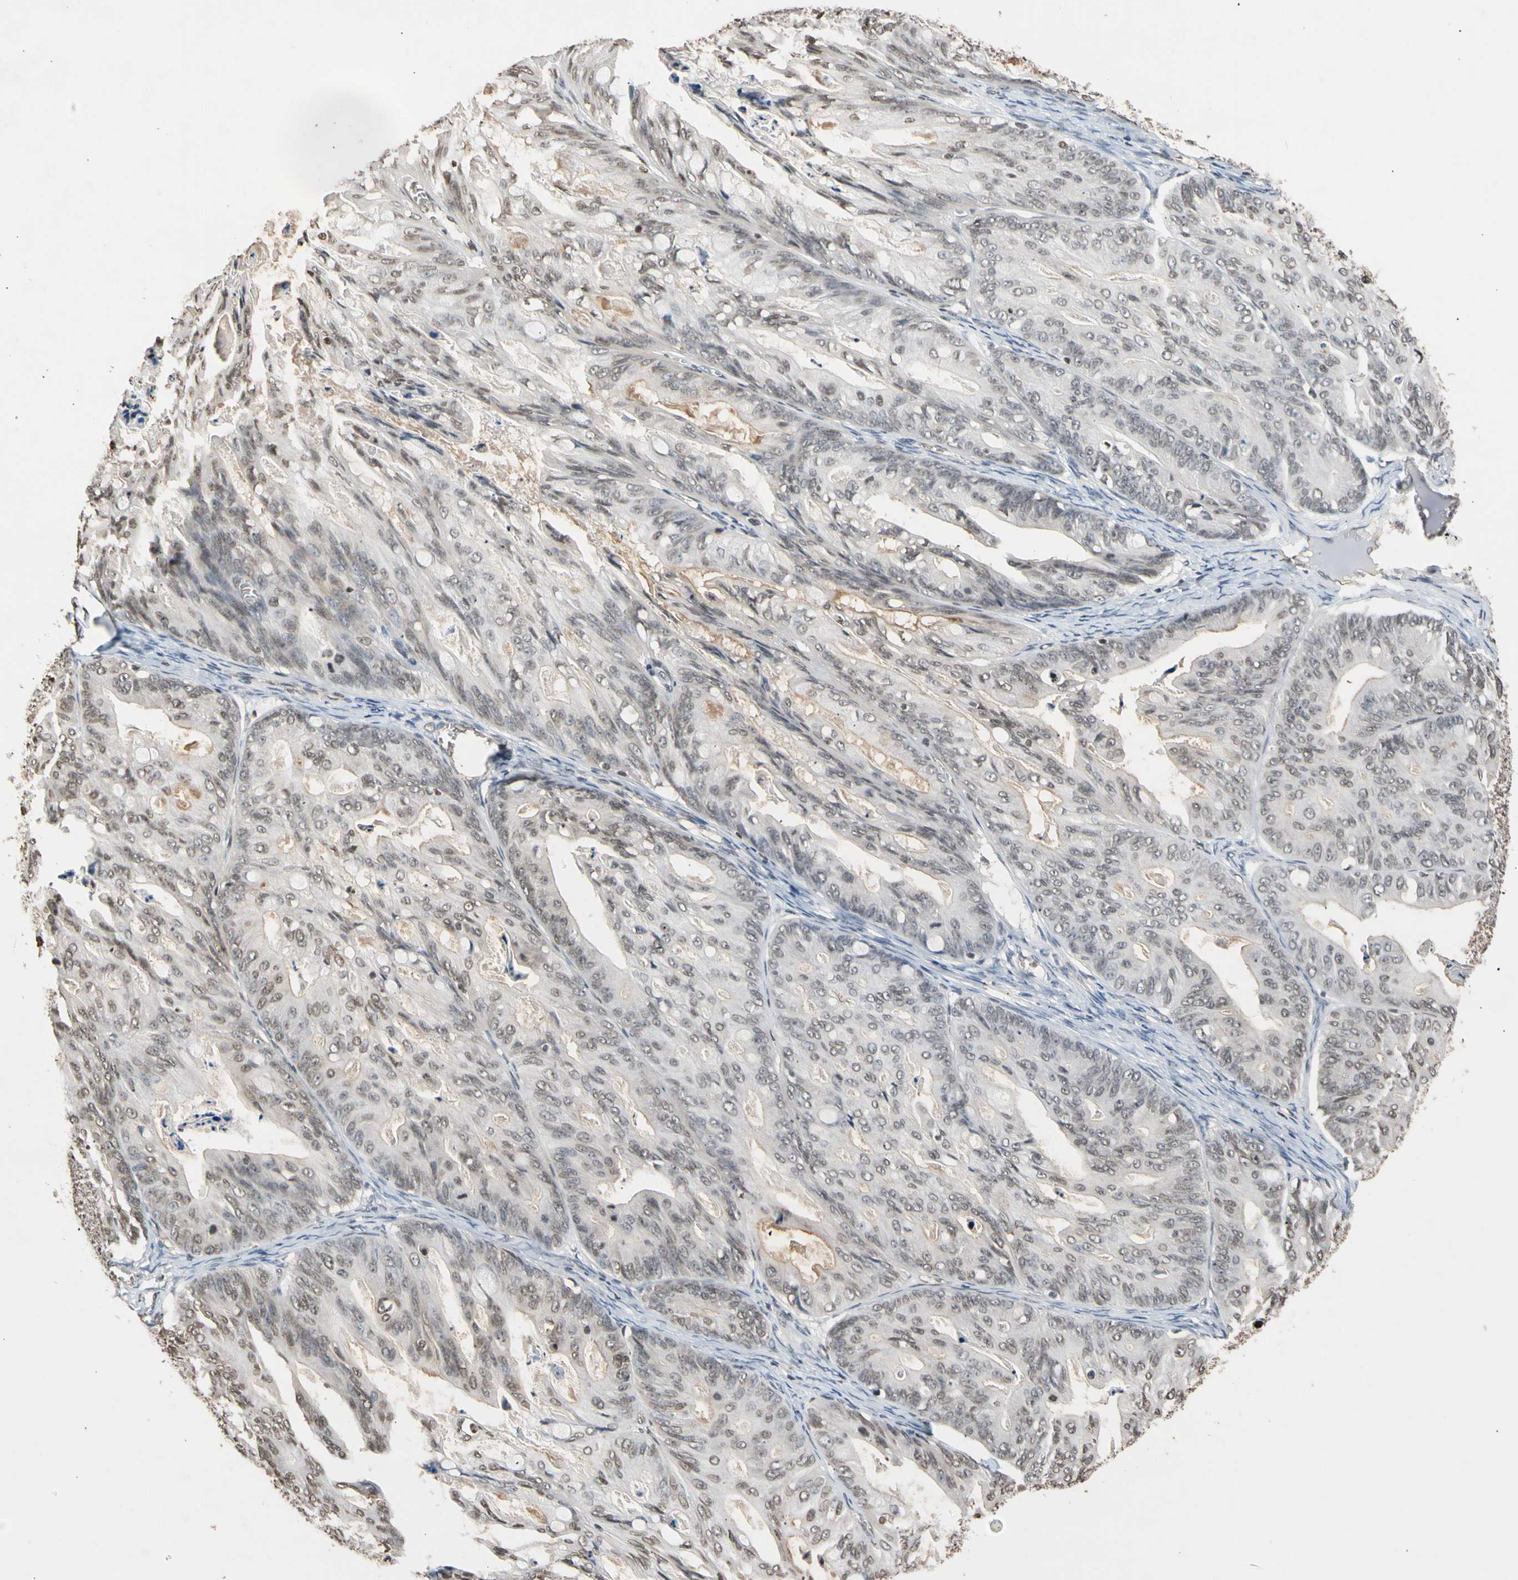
{"staining": {"intensity": "negative", "quantity": "none", "location": "none"}, "tissue": "ovarian cancer", "cell_type": "Tumor cells", "image_type": "cancer", "snomed": [{"axis": "morphology", "description": "Cystadenocarcinoma, mucinous, NOS"}, {"axis": "topography", "description": "Ovary"}], "caption": "The histopathology image exhibits no significant expression in tumor cells of mucinous cystadenocarcinoma (ovarian).", "gene": "GPX4", "patient": {"sex": "female", "age": 37}}